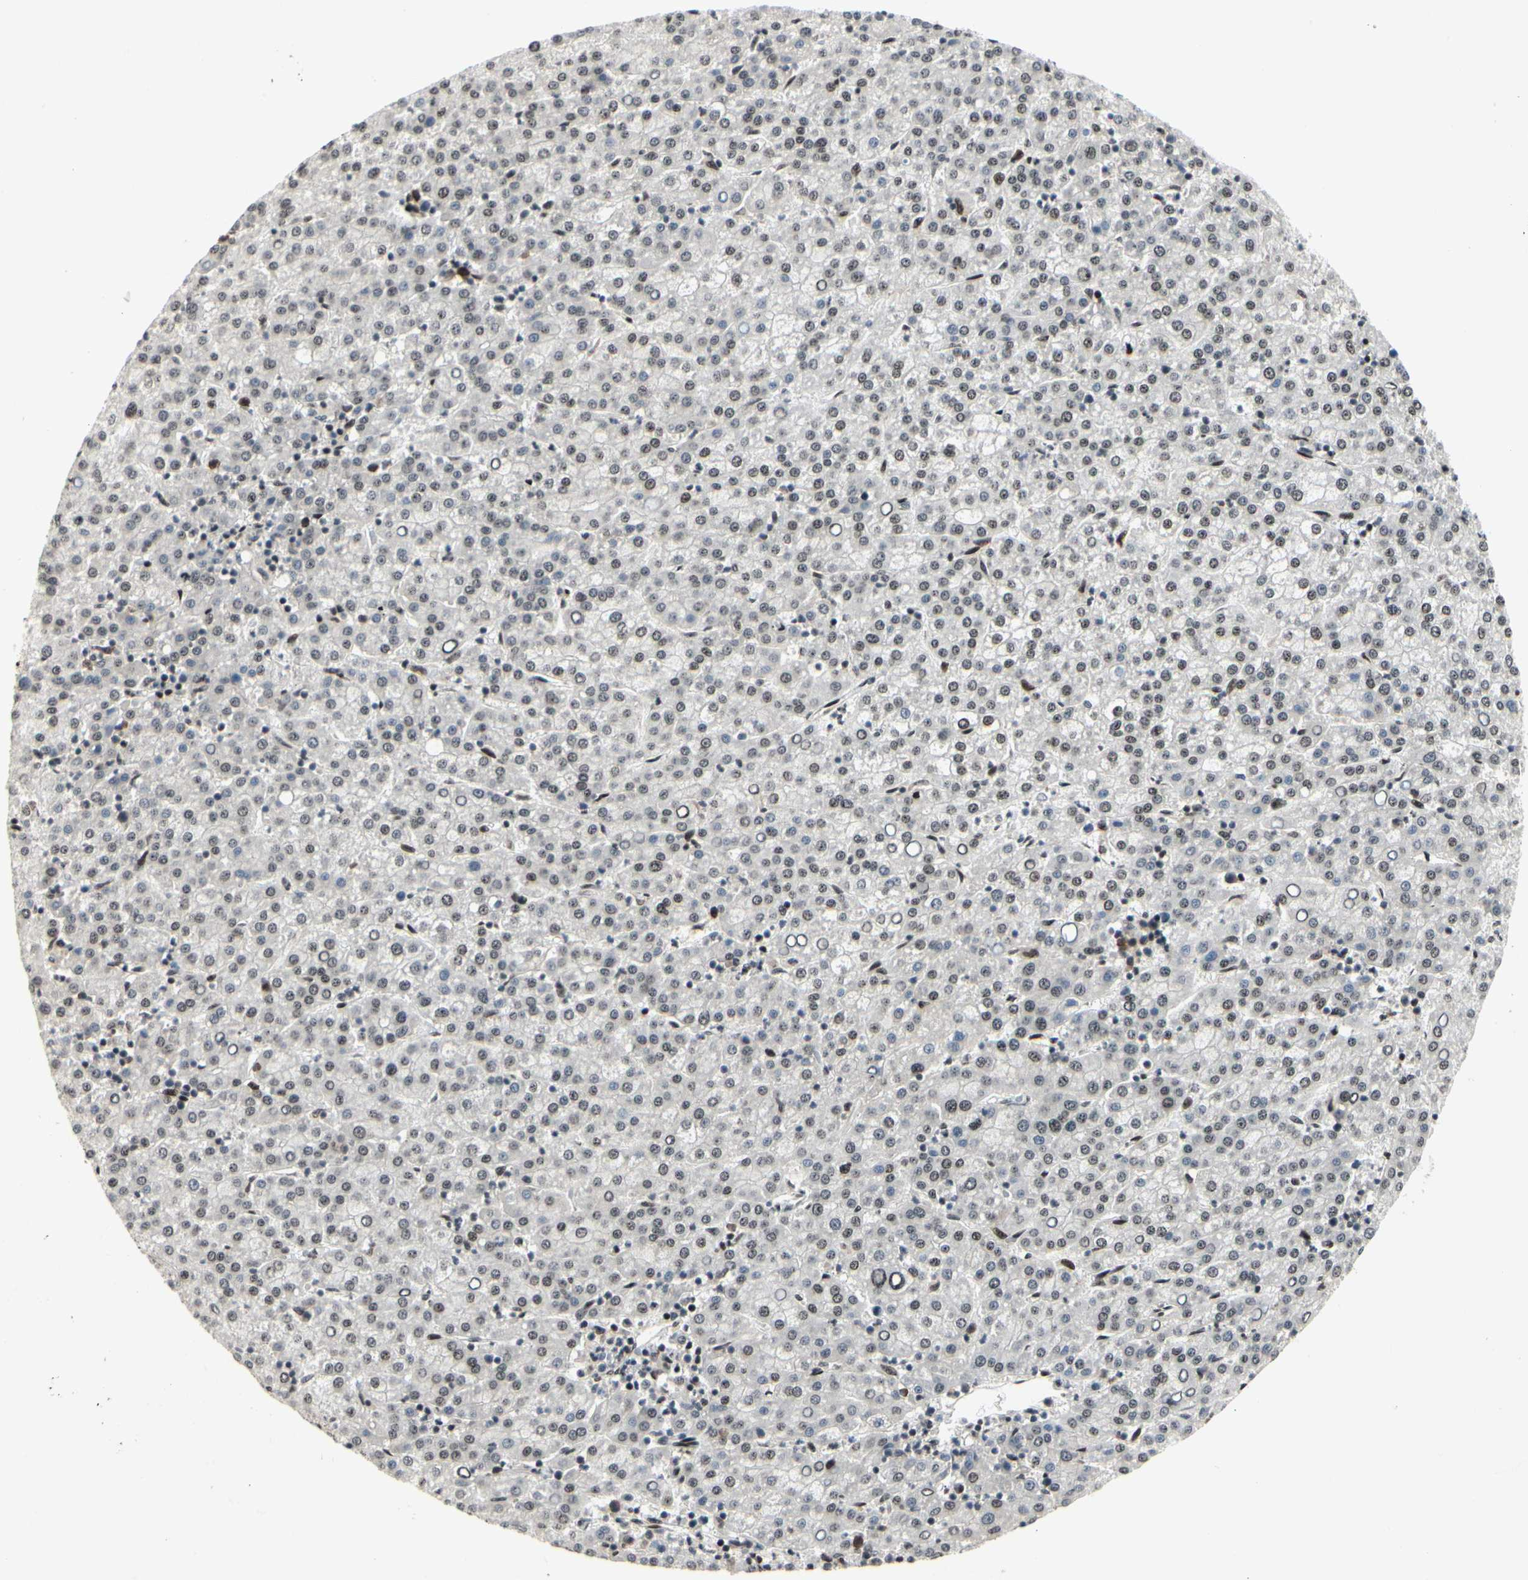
{"staining": {"intensity": "weak", "quantity": "<25%", "location": "nuclear"}, "tissue": "liver cancer", "cell_type": "Tumor cells", "image_type": "cancer", "snomed": [{"axis": "morphology", "description": "Carcinoma, Hepatocellular, NOS"}, {"axis": "topography", "description": "Liver"}], "caption": "Image shows no protein positivity in tumor cells of liver hepatocellular carcinoma tissue.", "gene": "FOXJ2", "patient": {"sex": "female", "age": 58}}